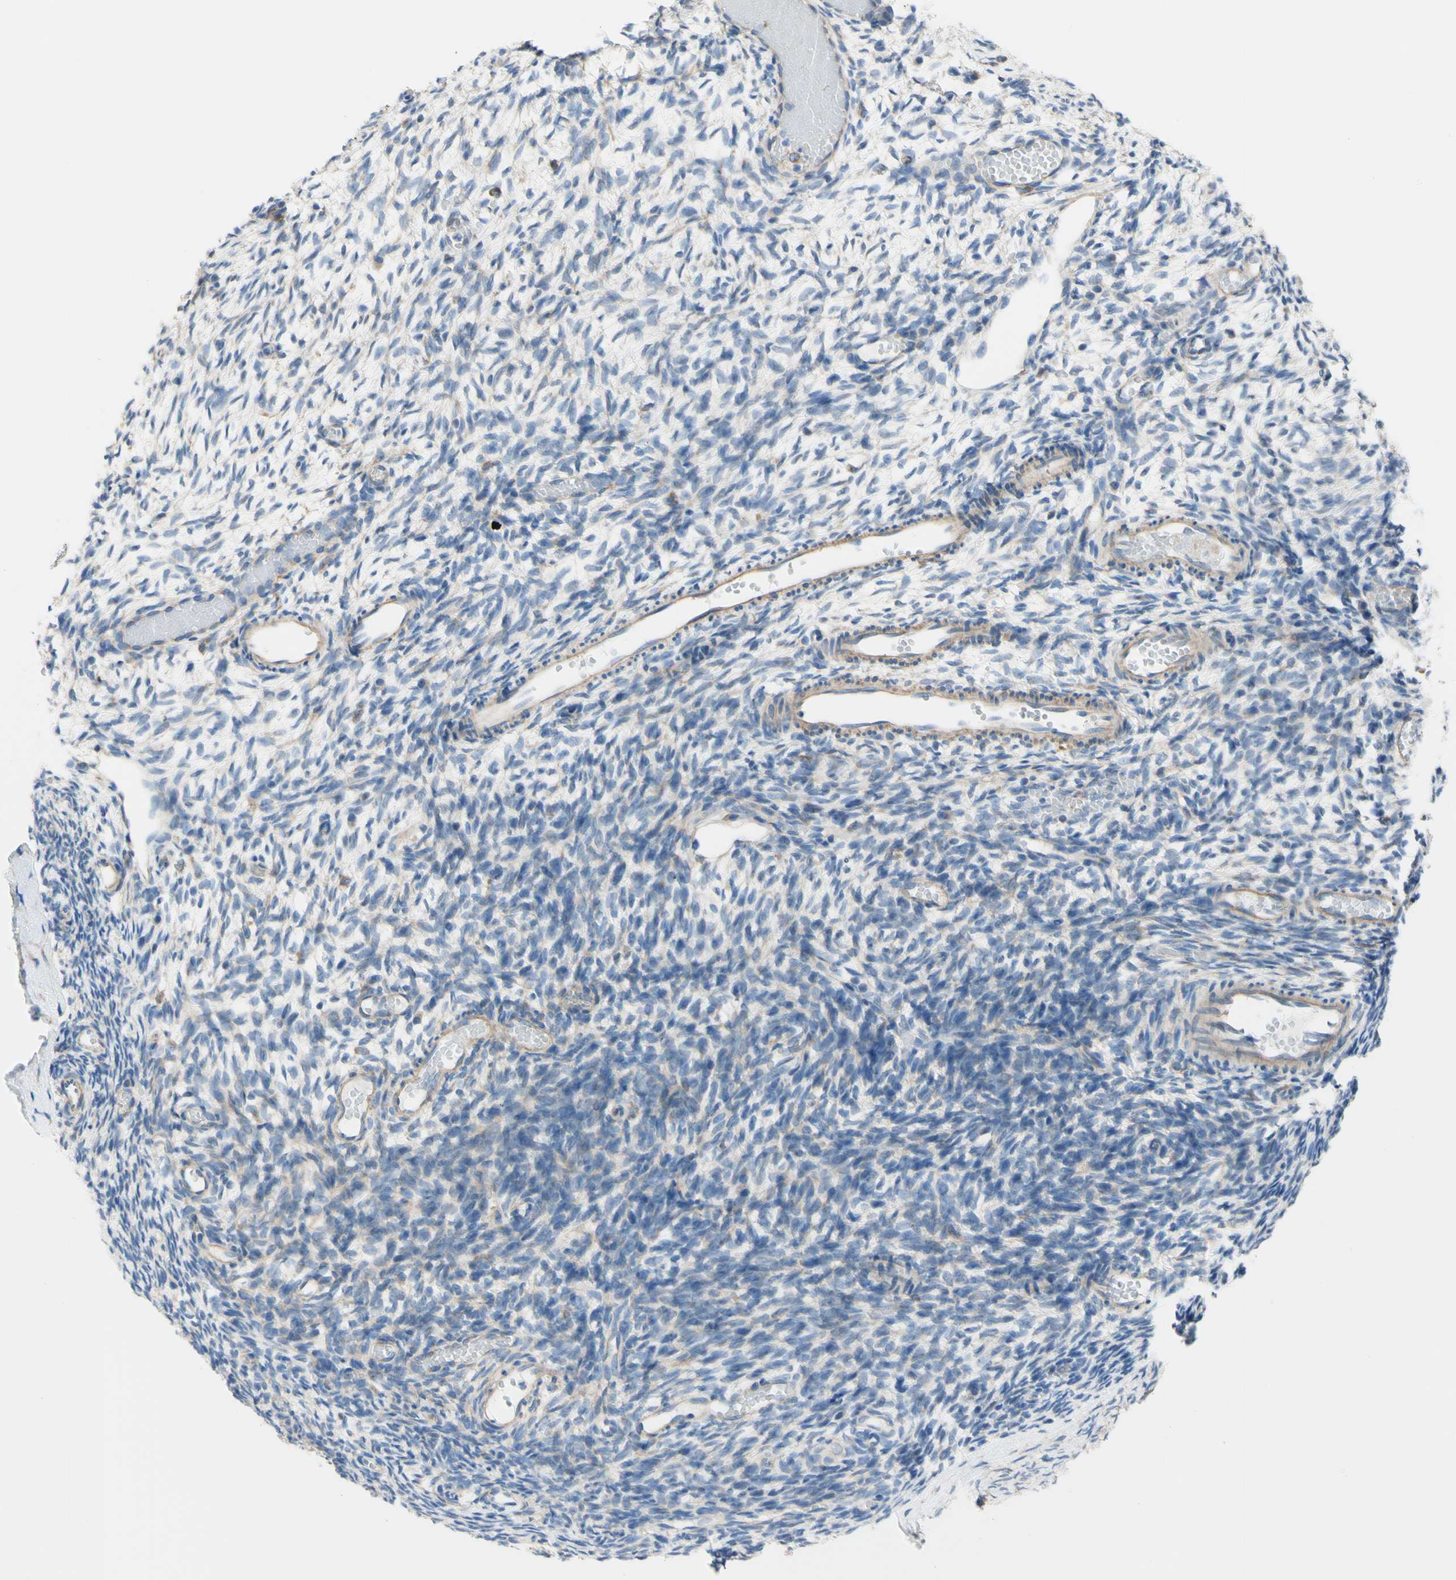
{"staining": {"intensity": "weak", "quantity": "25%-75%", "location": "cytoplasmic/membranous"}, "tissue": "ovary", "cell_type": "Ovarian stroma cells", "image_type": "normal", "snomed": [{"axis": "morphology", "description": "Normal tissue, NOS"}, {"axis": "topography", "description": "Ovary"}], "caption": "Brown immunohistochemical staining in unremarkable human ovary displays weak cytoplasmic/membranous staining in about 25%-75% of ovarian stroma cells.", "gene": "RETREG2", "patient": {"sex": "female", "age": 35}}